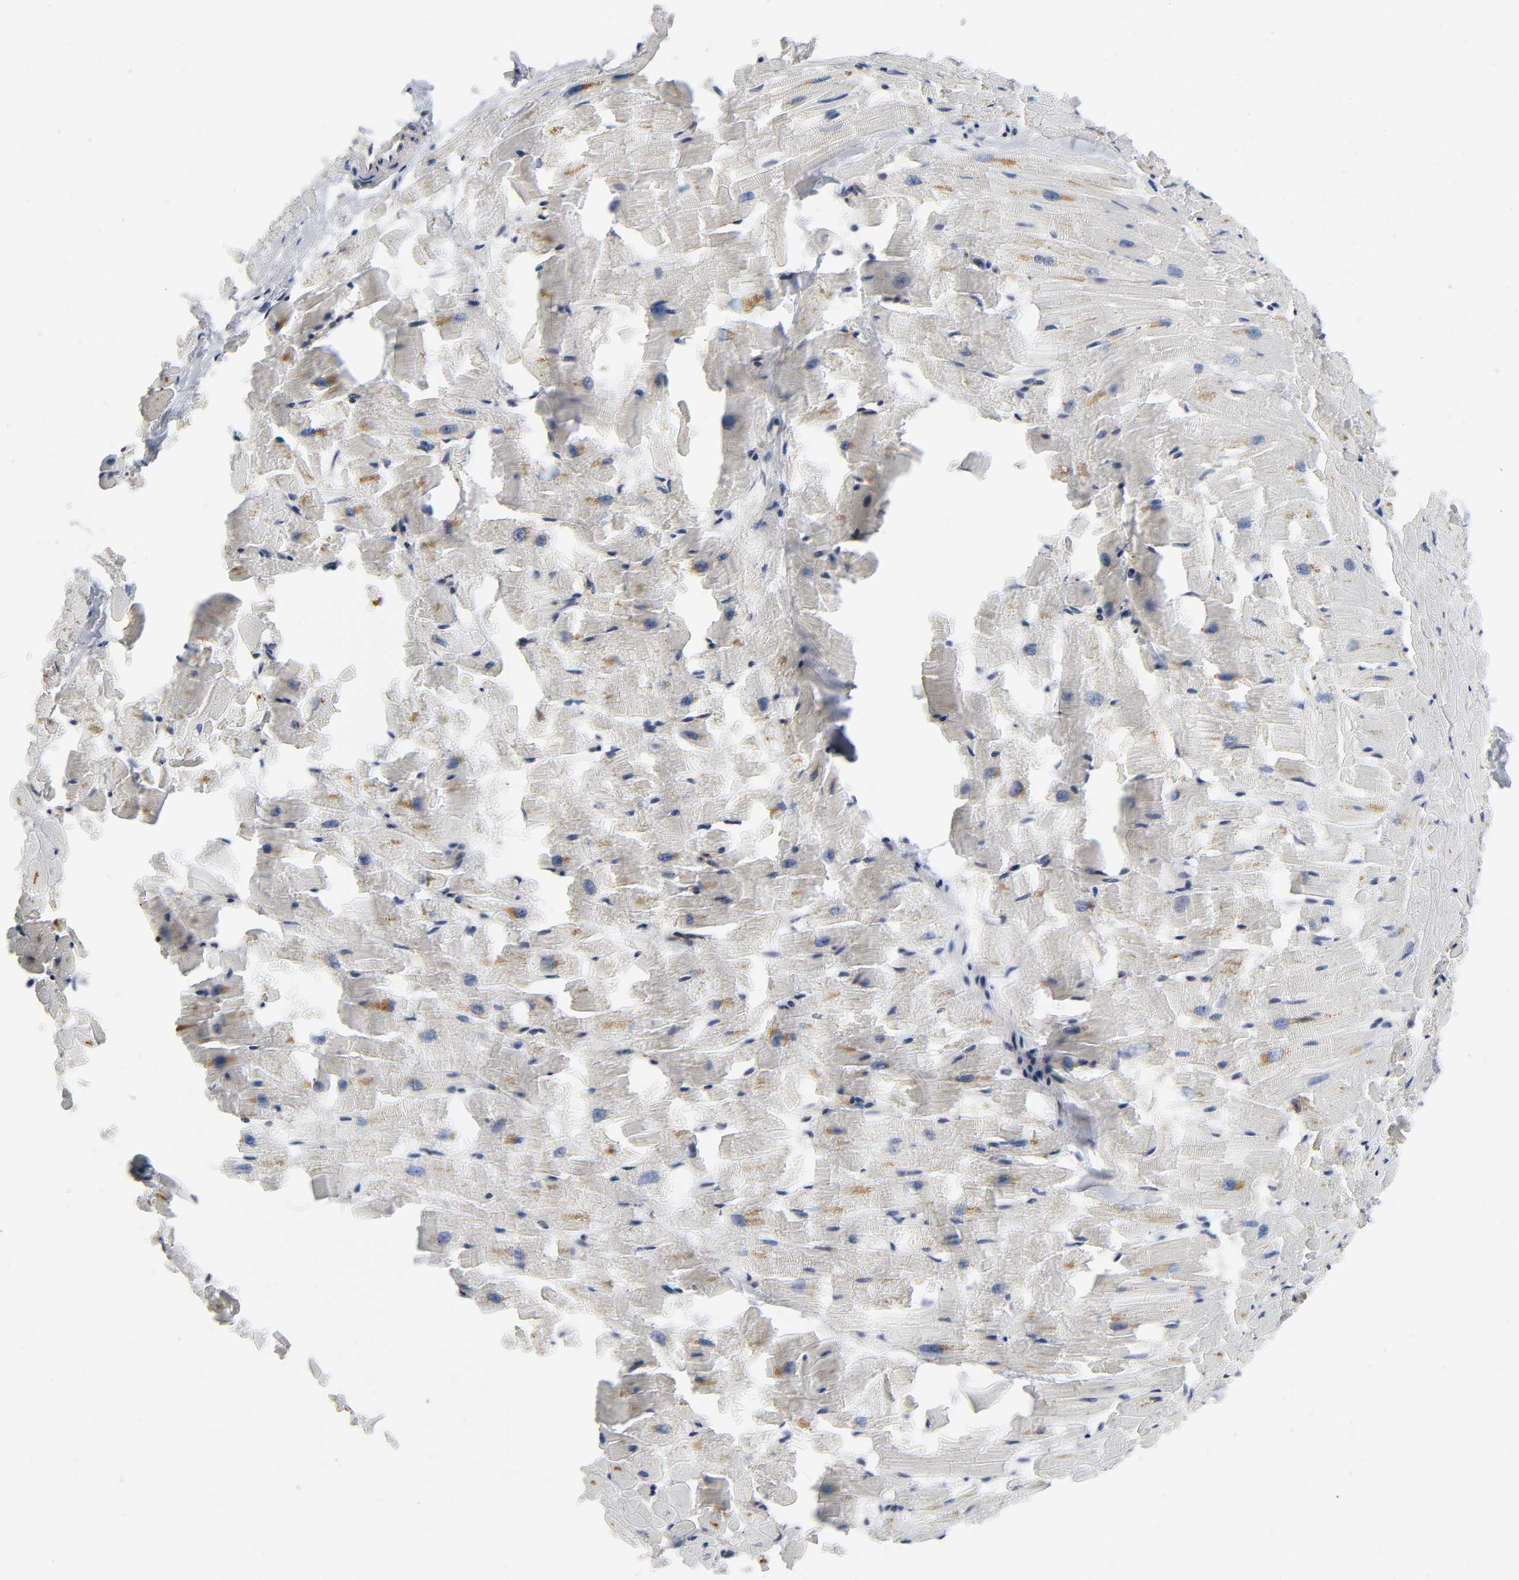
{"staining": {"intensity": "moderate", "quantity": "<25%", "location": "cytoplasmic/membranous"}, "tissue": "heart muscle", "cell_type": "Cardiomyocytes", "image_type": "normal", "snomed": [{"axis": "morphology", "description": "Normal tissue, NOS"}, {"axis": "topography", "description": "Heart"}], "caption": "Immunohistochemical staining of unremarkable human heart muscle reveals low levels of moderate cytoplasmic/membranous staining in approximately <25% of cardiomyocytes. The protein is shown in brown color, while the nuclei are stained blue.", "gene": "HDAC6", "patient": {"sex": "female", "age": 19}}